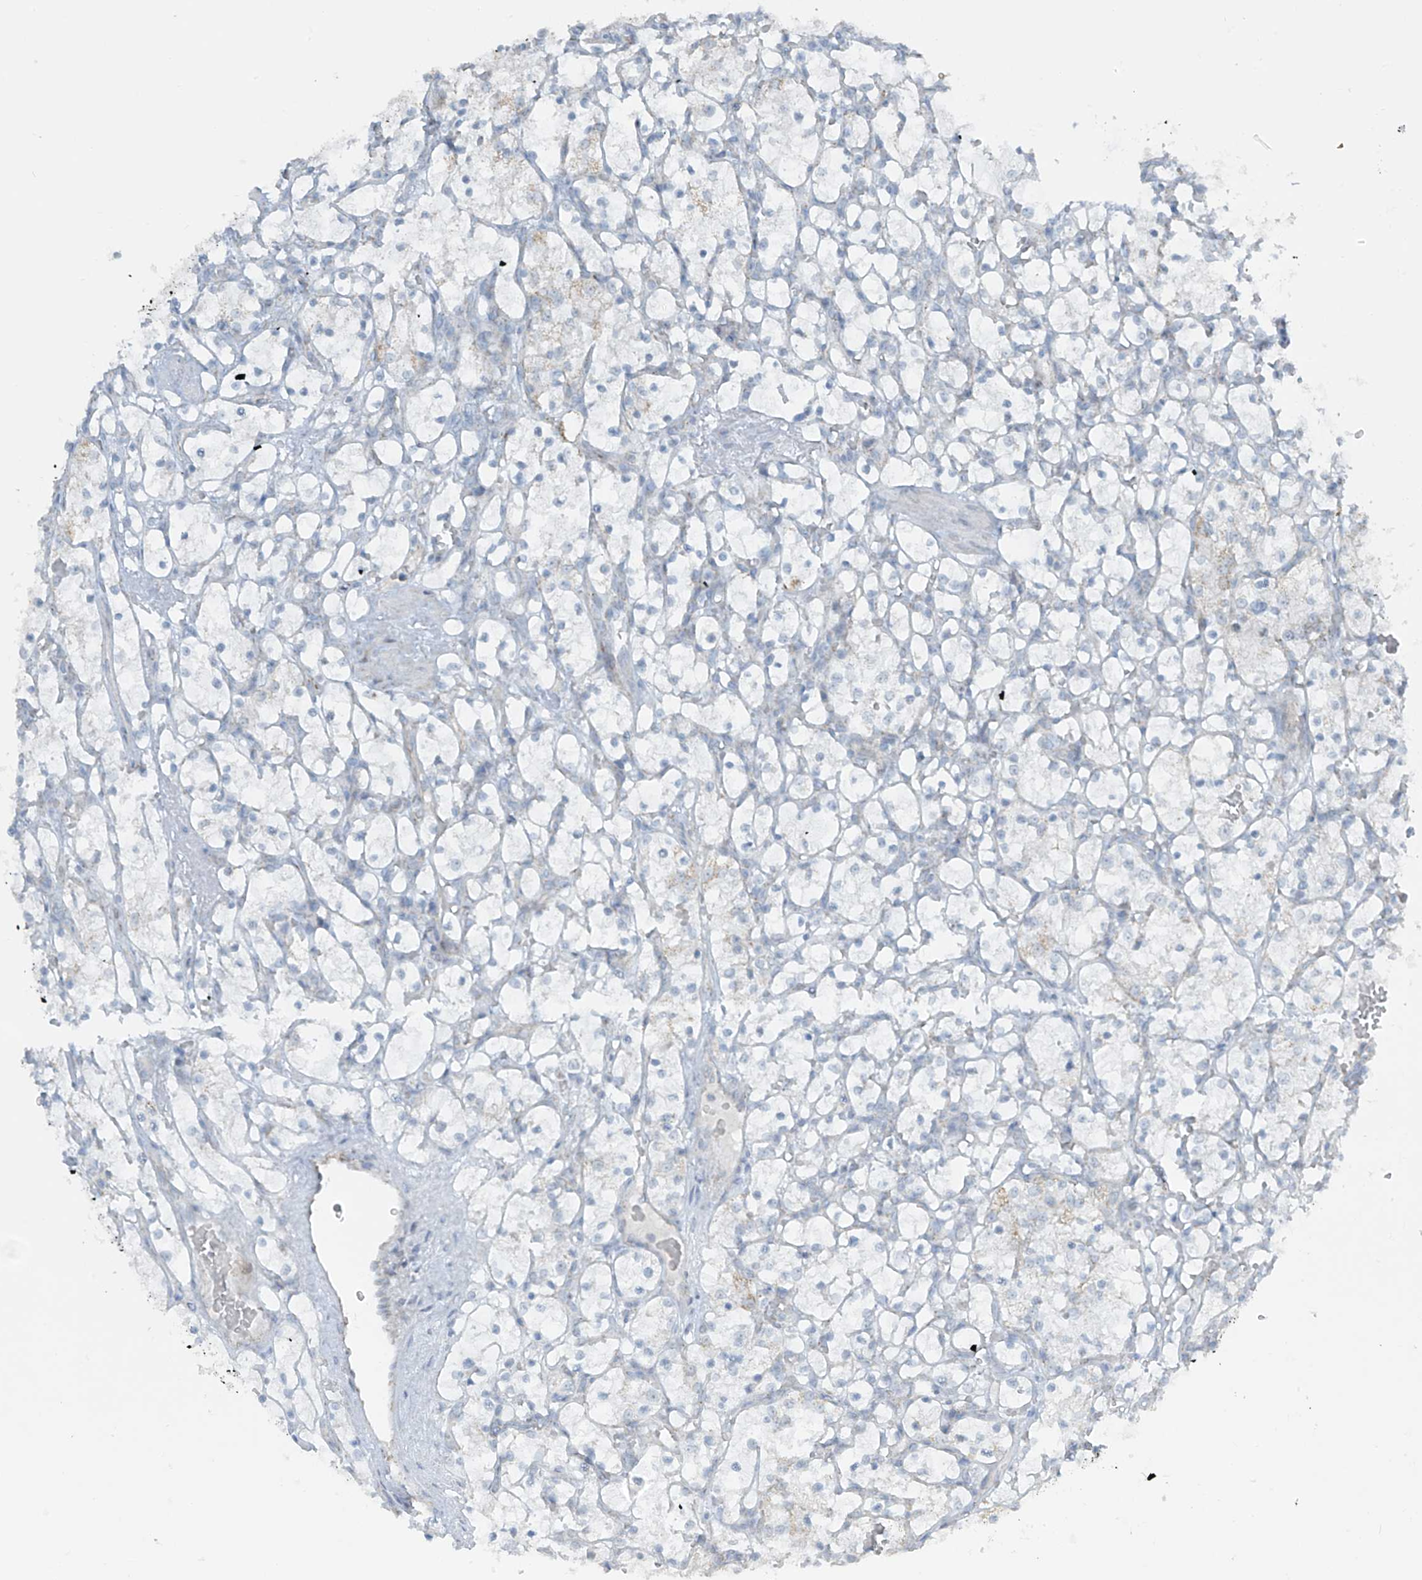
{"staining": {"intensity": "negative", "quantity": "none", "location": "none"}, "tissue": "renal cancer", "cell_type": "Tumor cells", "image_type": "cancer", "snomed": [{"axis": "morphology", "description": "Adenocarcinoma, NOS"}, {"axis": "topography", "description": "Kidney"}], "caption": "There is no significant positivity in tumor cells of renal cancer (adenocarcinoma).", "gene": "SMDT1", "patient": {"sex": "female", "age": 69}}